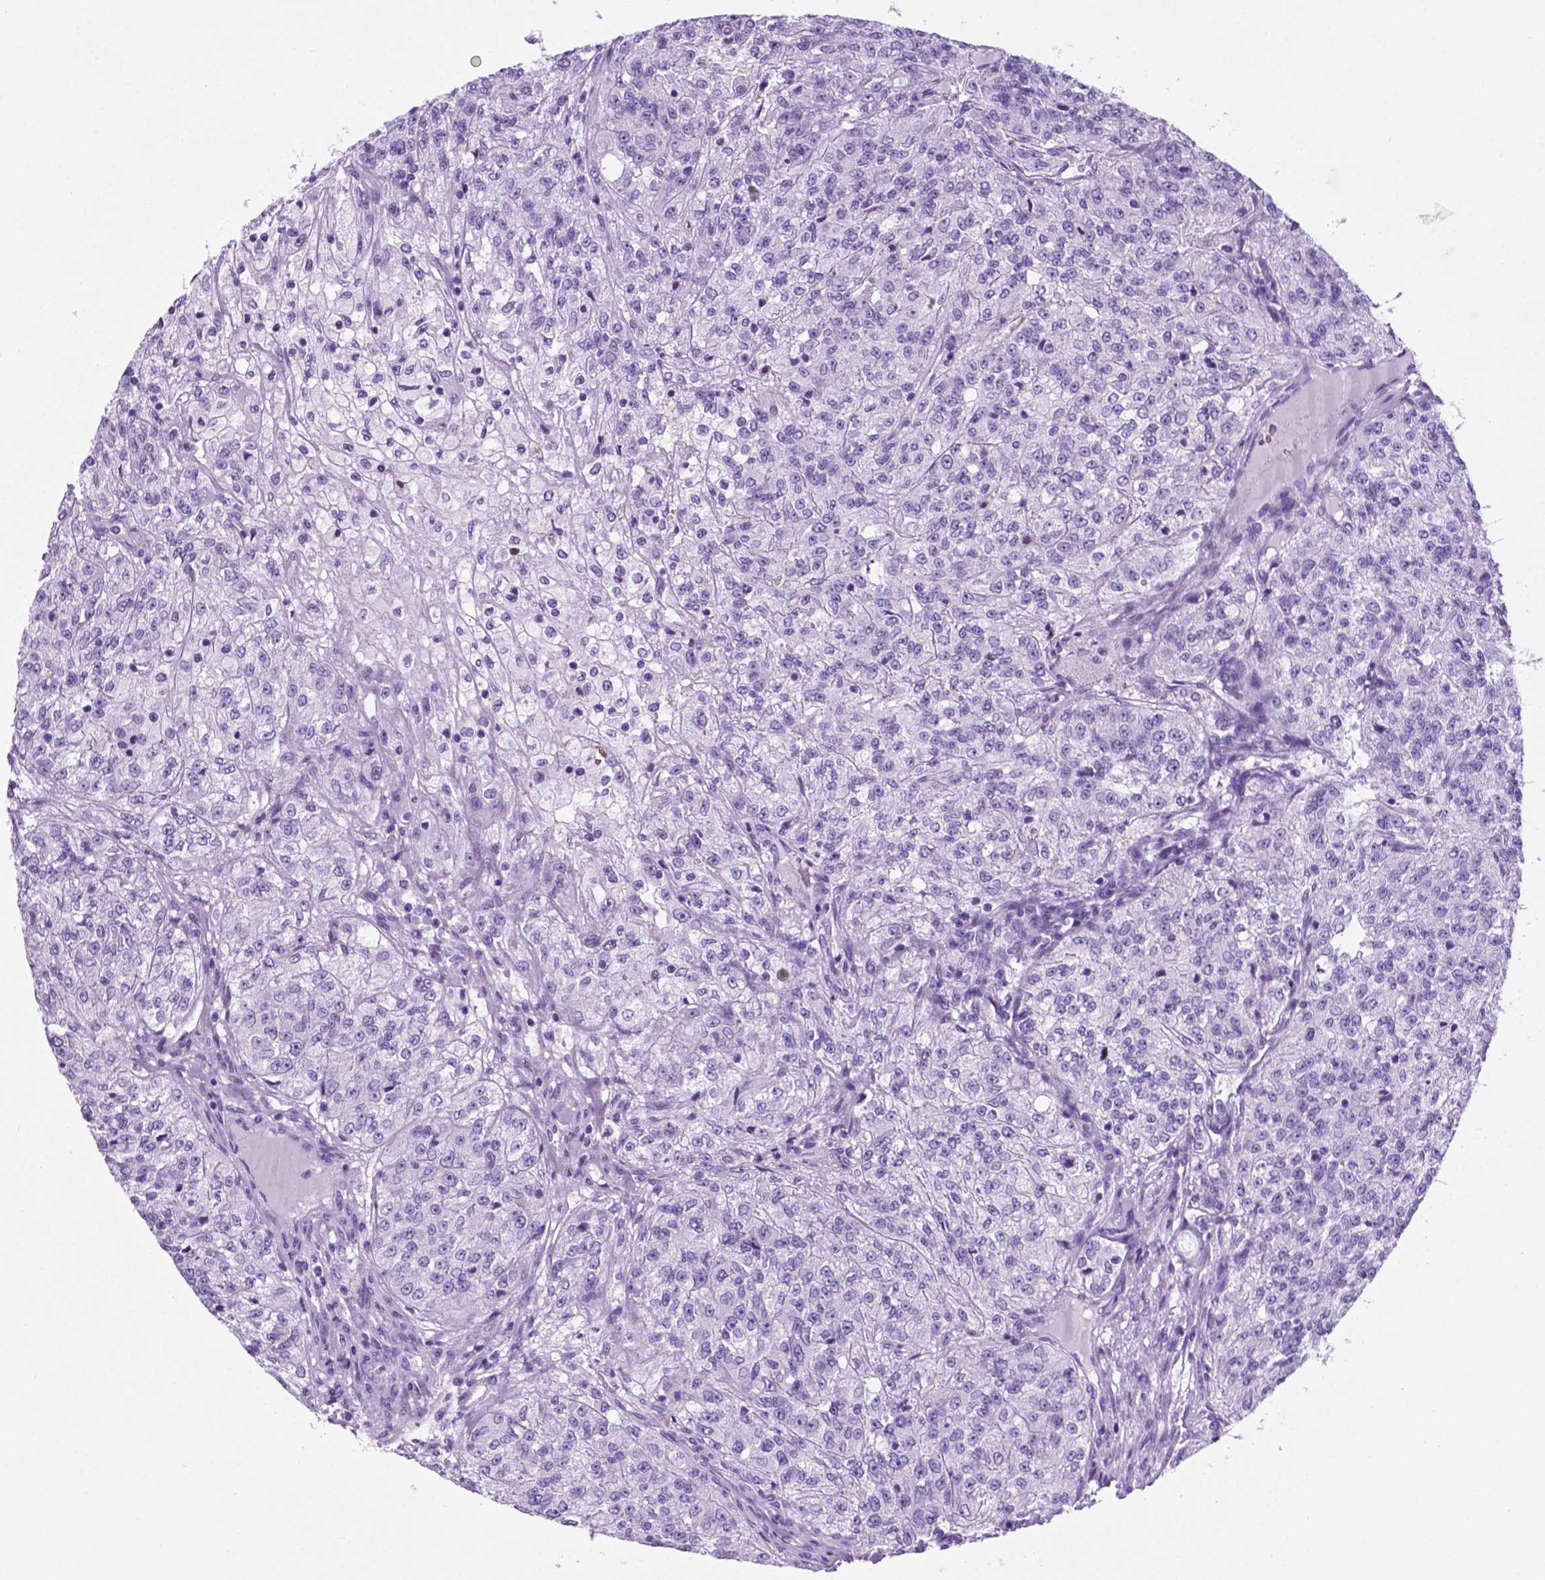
{"staining": {"intensity": "negative", "quantity": "none", "location": "none"}, "tissue": "renal cancer", "cell_type": "Tumor cells", "image_type": "cancer", "snomed": [{"axis": "morphology", "description": "Adenocarcinoma, NOS"}, {"axis": "topography", "description": "Kidney"}], "caption": "The immunohistochemistry micrograph has no significant expression in tumor cells of adenocarcinoma (renal) tissue. Nuclei are stained in blue.", "gene": "C17orf107", "patient": {"sex": "female", "age": 63}}